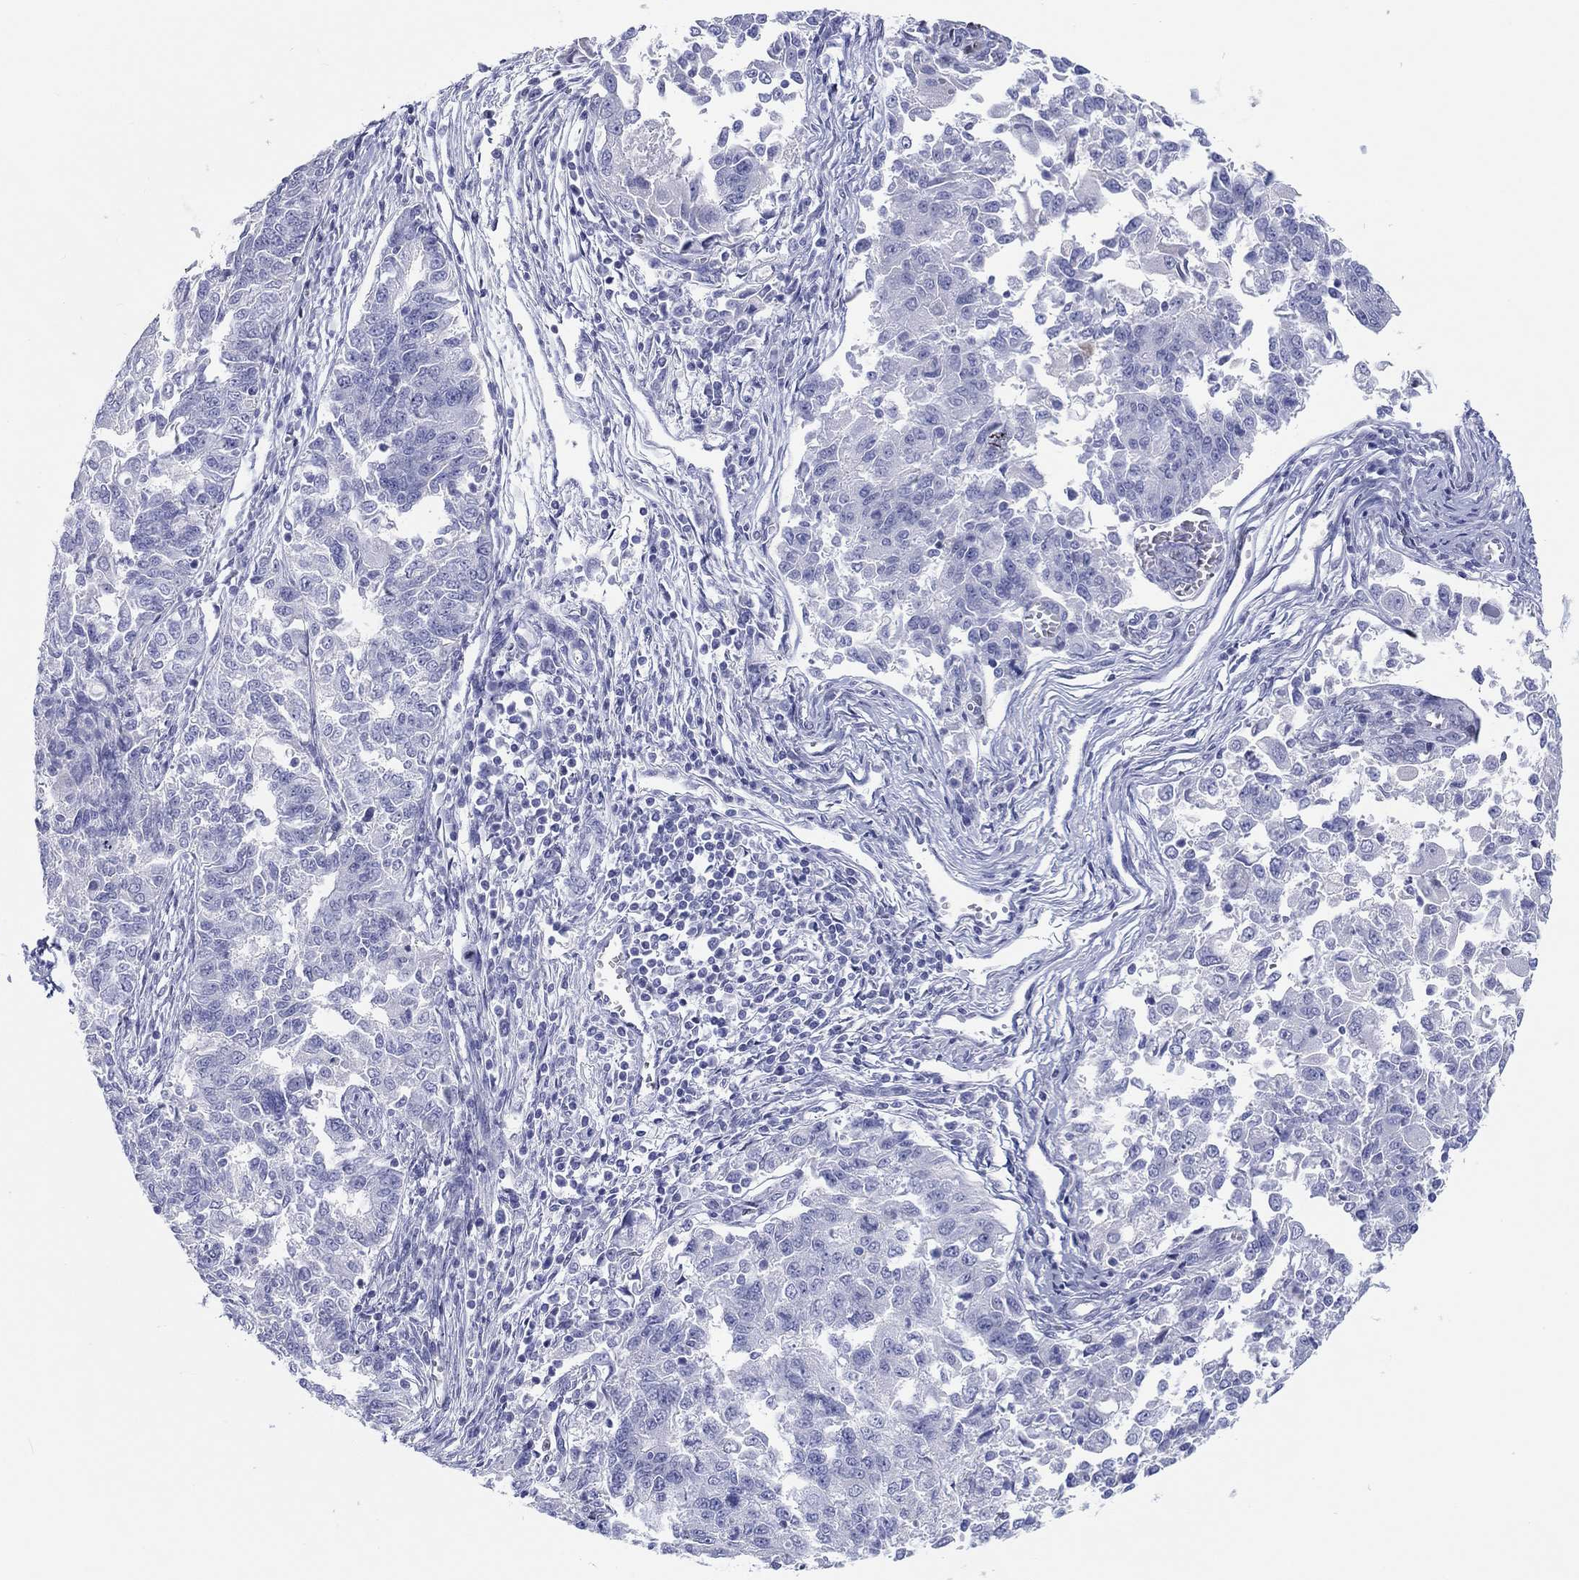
{"staining": {"intensity": "negative", "quantity": "none", "location": "none"}, "tissue": "endometrial cancer", "cell_type": "Tumor cells", "image_type": "cancer", "snomed": [{"axis": "morphology", "description": "Adenocarcinoma, NOS"}, {"axis": "topography", "description": "Endometrium"}], "caption": "Photomicrograph shows no significant protein positivity in tumor cells of endometrial cancer. (DAB immunohistochemistry (IHC) with hematoxylin counter stain).", "gene": "H1-1", "patient": {"sex": "female", "age": 43}}